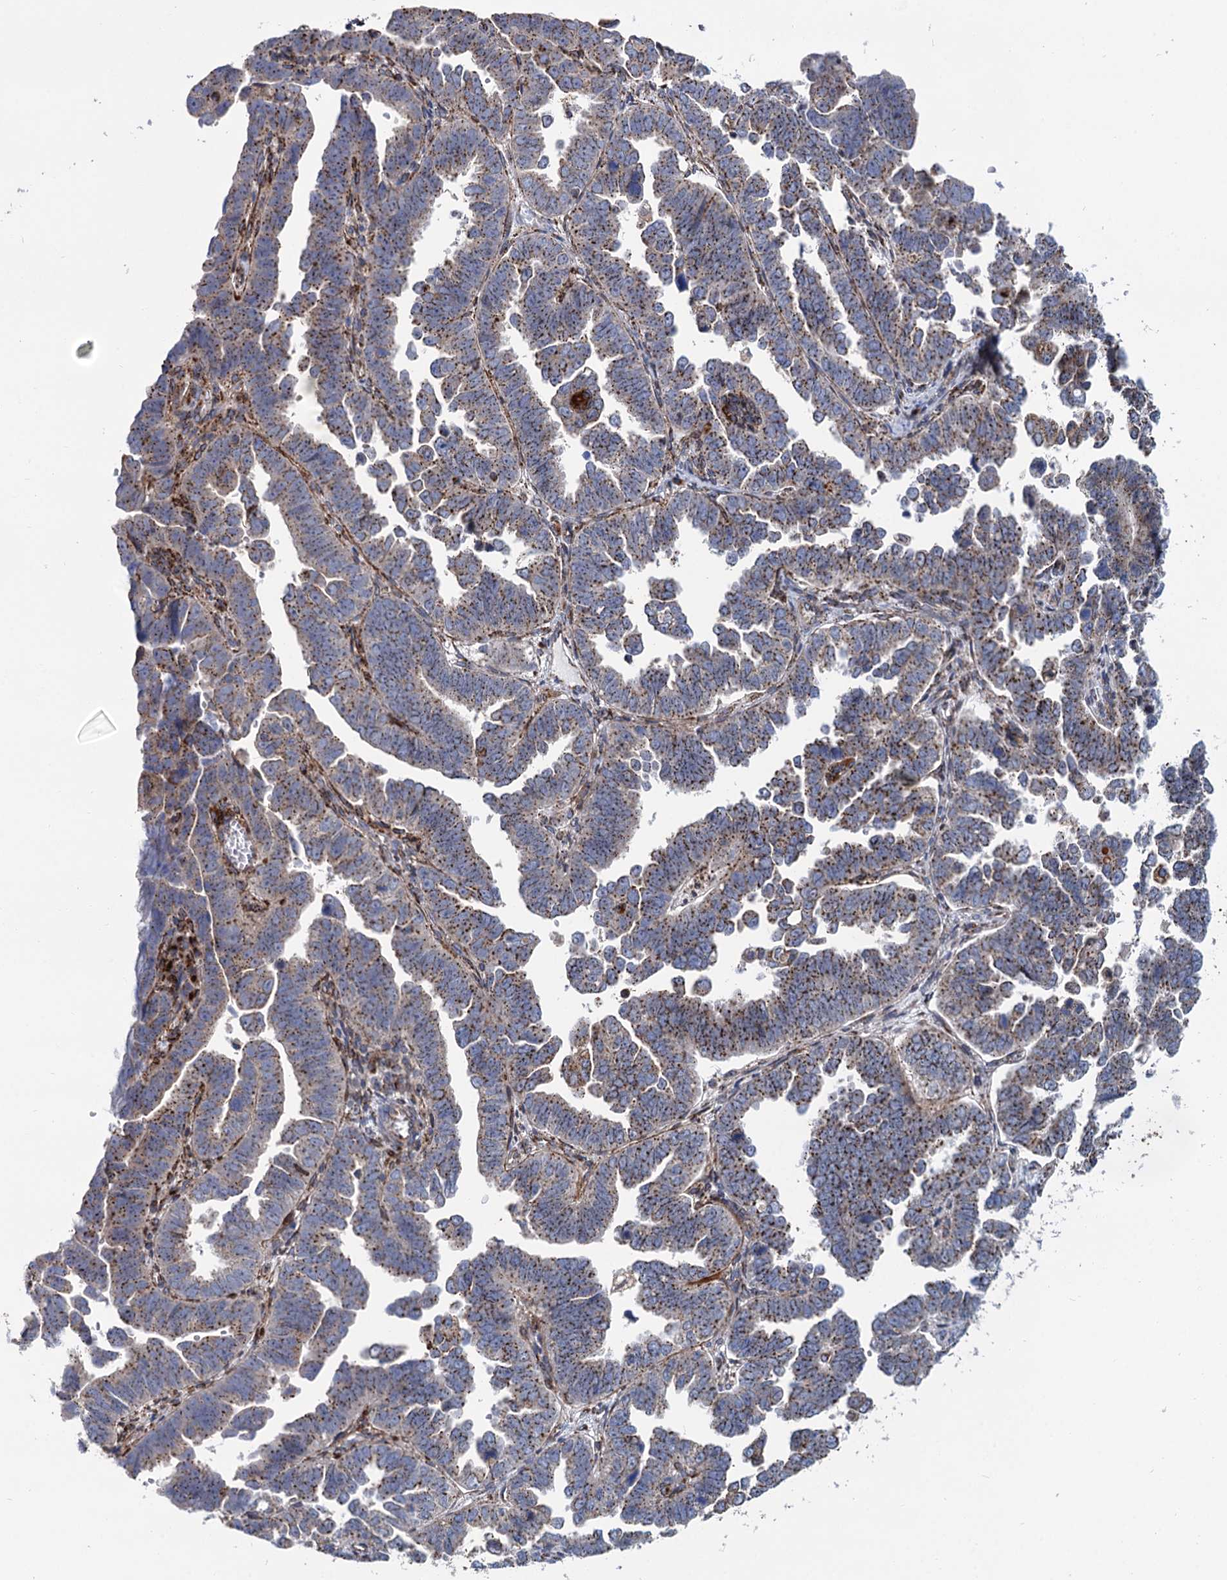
{"staining": {"intensity": "moderate", "quantity": ">75%", "location": "cytoplasmic/membranous"}, "tissue": "endometrial cancer", "cell_type": "Tumor cells", "image_type": "cancer", "snomed": [{"axis": "morphology", "description": "Adenocarcinoma, NOS"}, {"axis": "topography", "description": "Endometrium"}], "caption": "Approximately >75% of tumor cells in human adenocarcinoma (endometrial) exhibit moderate cytoplasmic/membranous protein positivity as visualized by brown immunohistochemical staining.", "gene": "SUPT20H", "patient": {"sex": "female", "age": 75}}